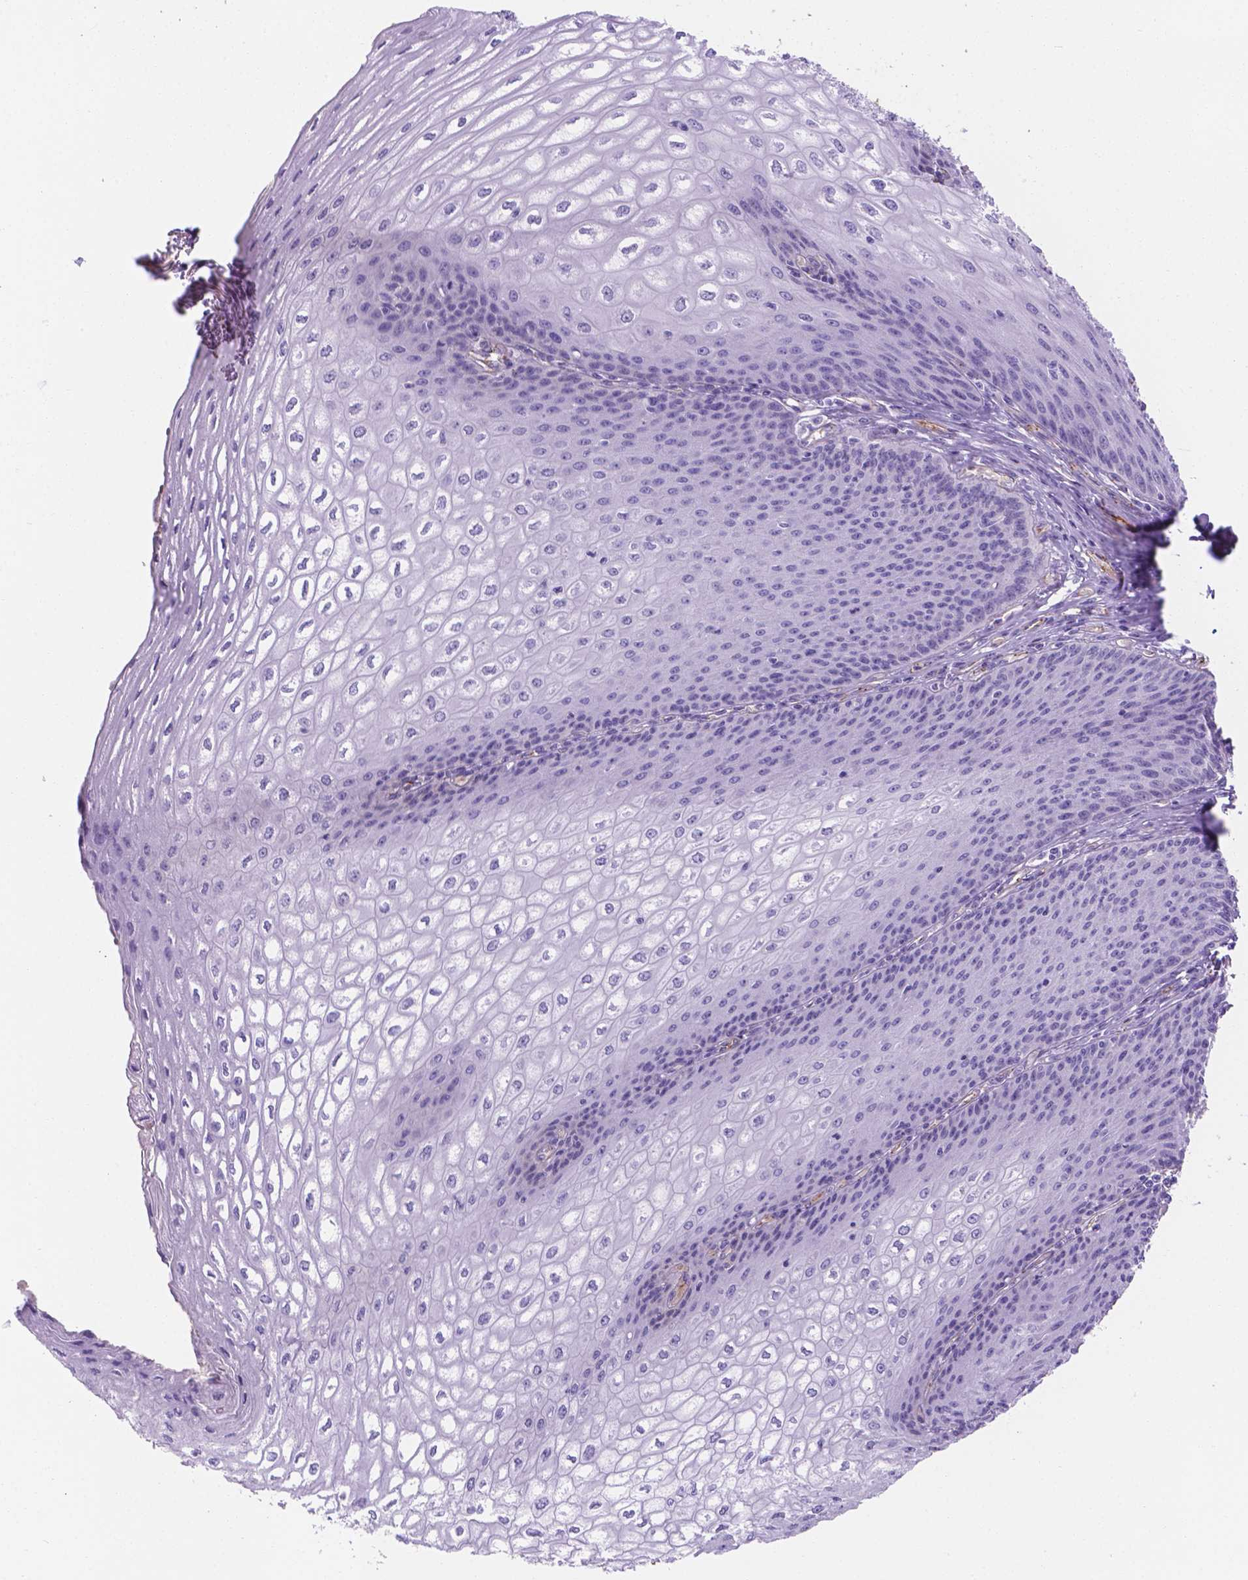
{"staining": {"intensity": "negative", "quantity": "none", "location": "none"}, "tissue": "esophagus", "cell_type": "Squamous epithelial cells", "image_type": "normal", "snomed": [{"axis": "morphology", "description": "Normal tissue, NOS"}, {"axis": "topography", "description": "Esophagus"}], "caption": "High power microscopy micrograph of an immunohistochemistry micrograph of unremarkable esophagus, revealing no significant expression in squamous epithelial cells.", "gene": "SLC40A1", "patient": {"sex": "male", "age": 58}}